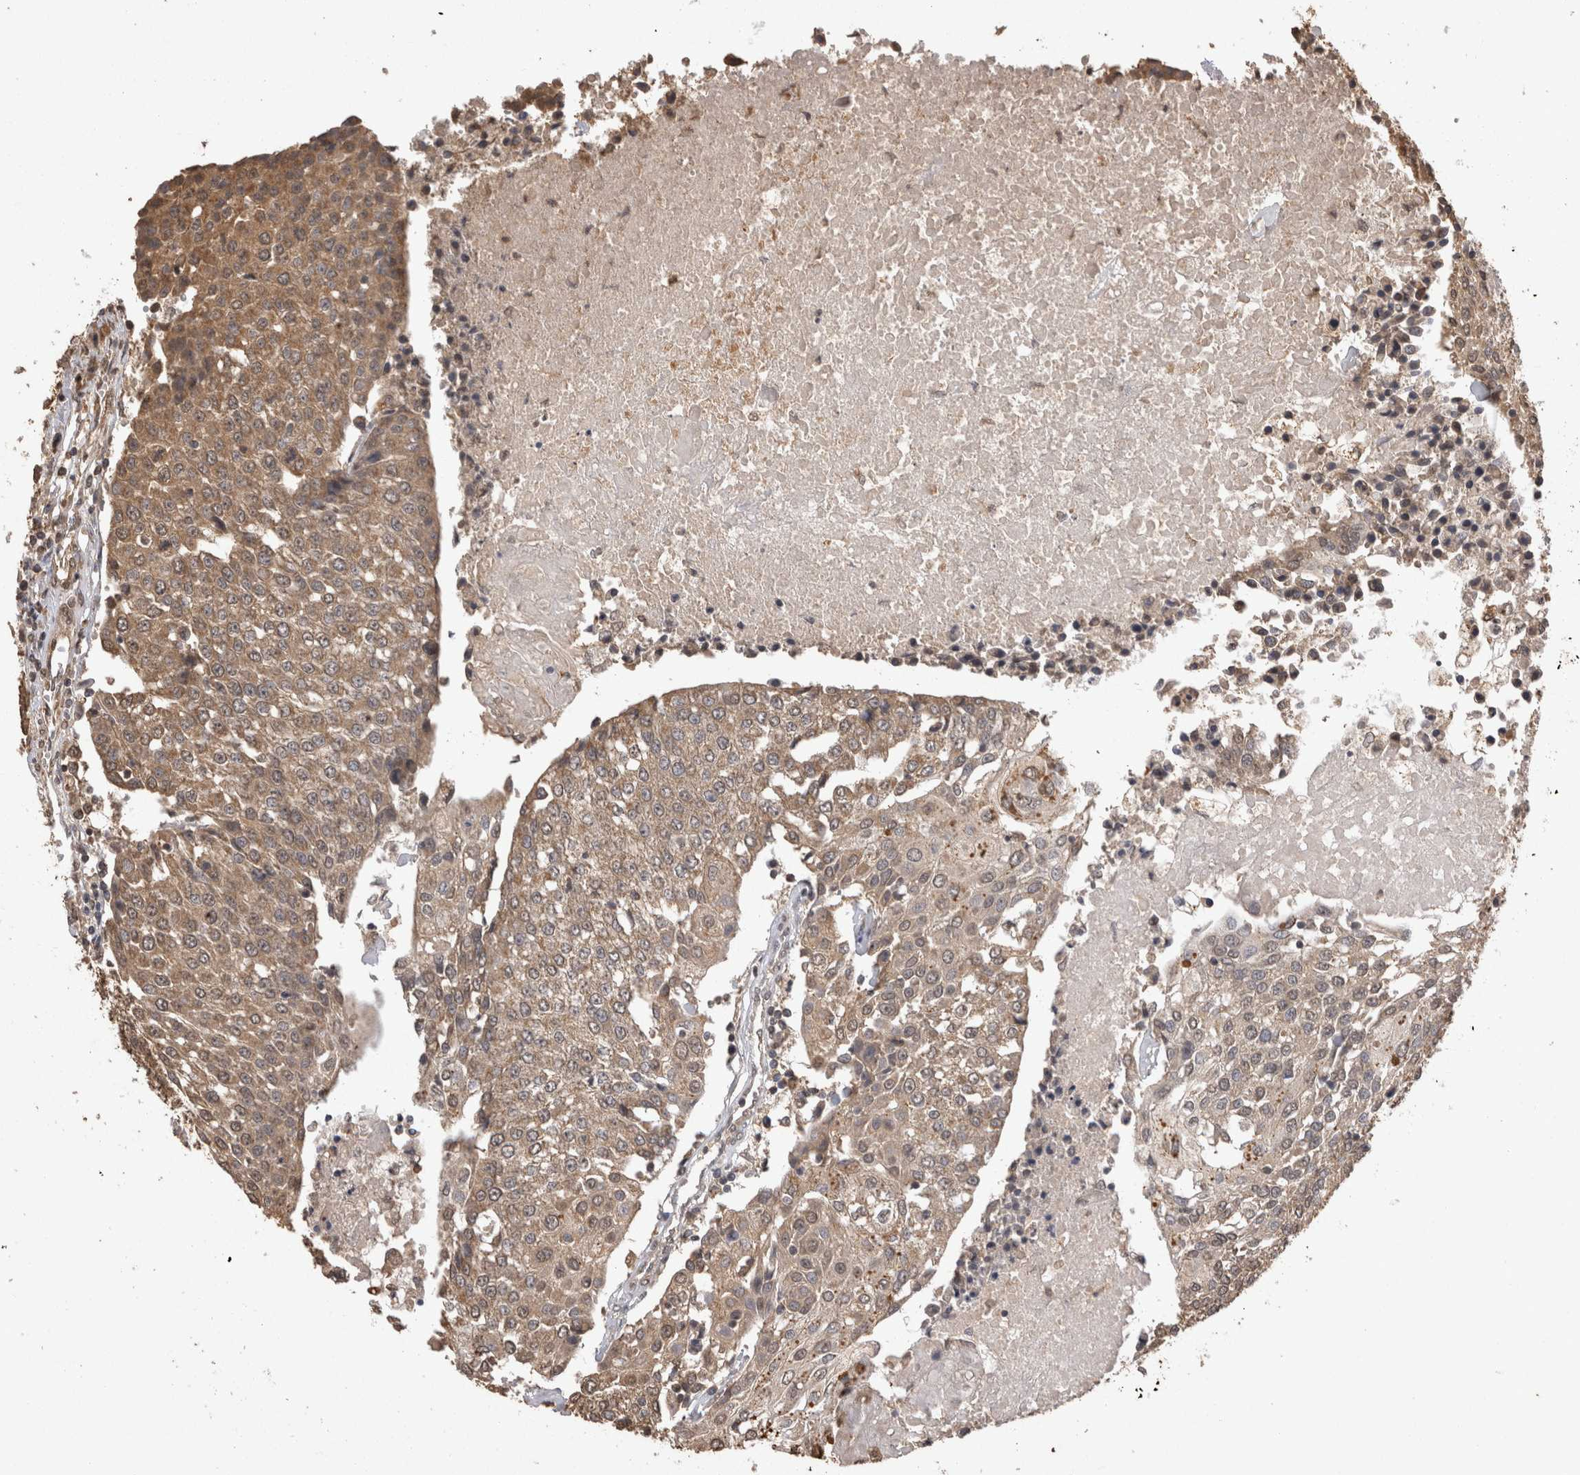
{"staining": {"intensity": "moderate", "quantity": ">75%", "location": "cytoplasmic/membranous"}, "tissue": "urothelial cancer", "cell_type": "Tumor cells", "image_type": "cancer", "snomed": [{"axis": "morphology", "description": "Urothelial carcinoma, High grade"}, {"axis": "topography", "description": "Urinary bladder"}], "caption": "Urothelial cancer tissue shows moderate cytoplasmic/membranous expression in approximately >75% of tumor cells, visualized by immunohistochemistry. The staining is performed using DAB (3,3'-diaminobenzidine) brown chromogen to label protein expression. The nuclei are counter-stained blue using hematoxylin.", "gene": "SOCS5", "patient": {"sex": "female", "age": 85}}